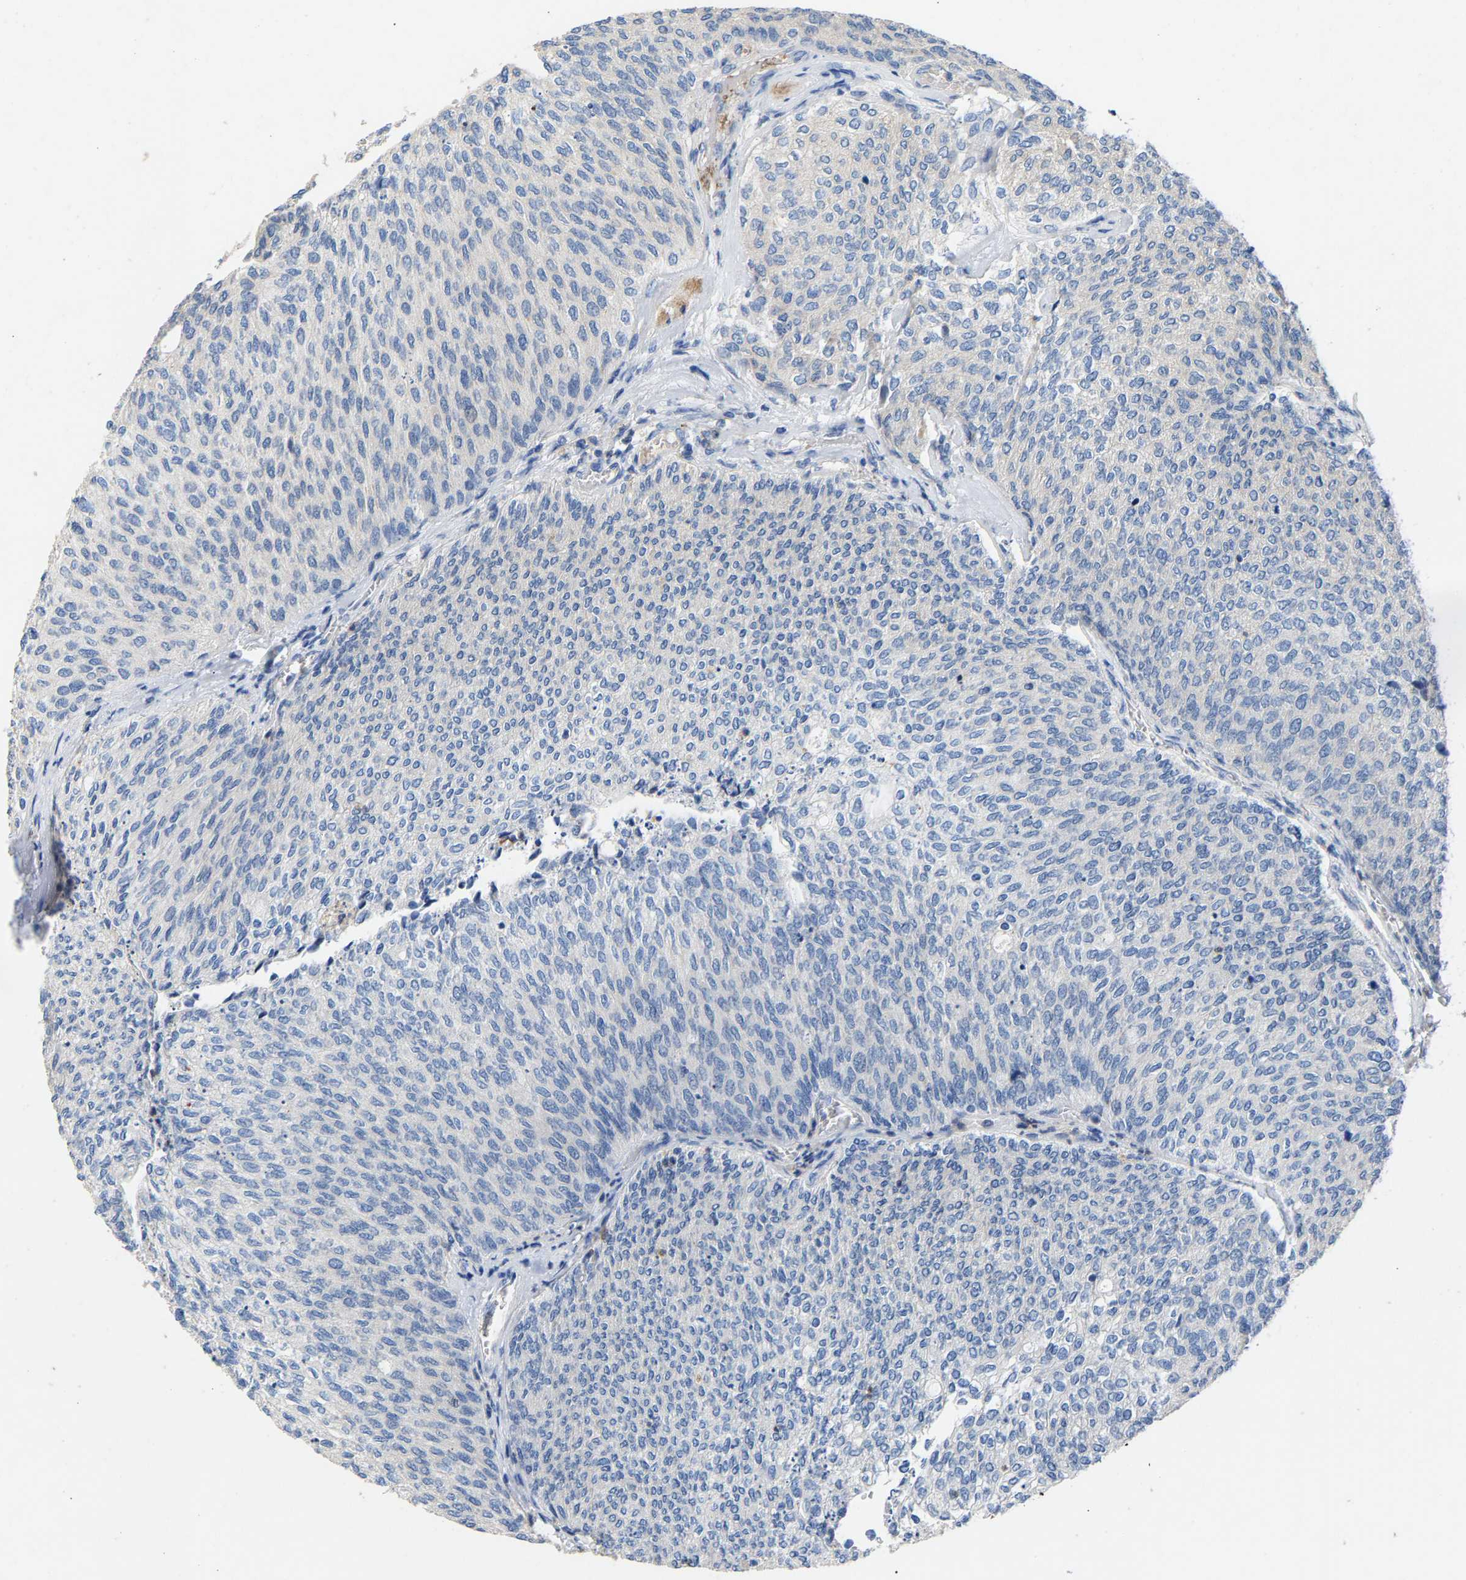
{"staining": {"intensity": "negative", "quantity": "none", "location": "none"}, "tissue": "urothelial cancer", "cell_type": "Tumor cells", "image_type": "cancer", "snomed": [{"axis": "morphology", "description": "Urothelial carcinoma, Low grade"}, {"axis": "topography", "description": "Urinary bladder"}], "caption": "DAB (3,3'-diaminobenzidine) immunohistochemical staining of urothelial cancer demonstrates no significant staining in tumor cells. (Immunohistochemistry (ihc), brightfield microscopy, high magnification).", "gene": "CCDC171", "patient": {"sex": "female", "age": 79}}